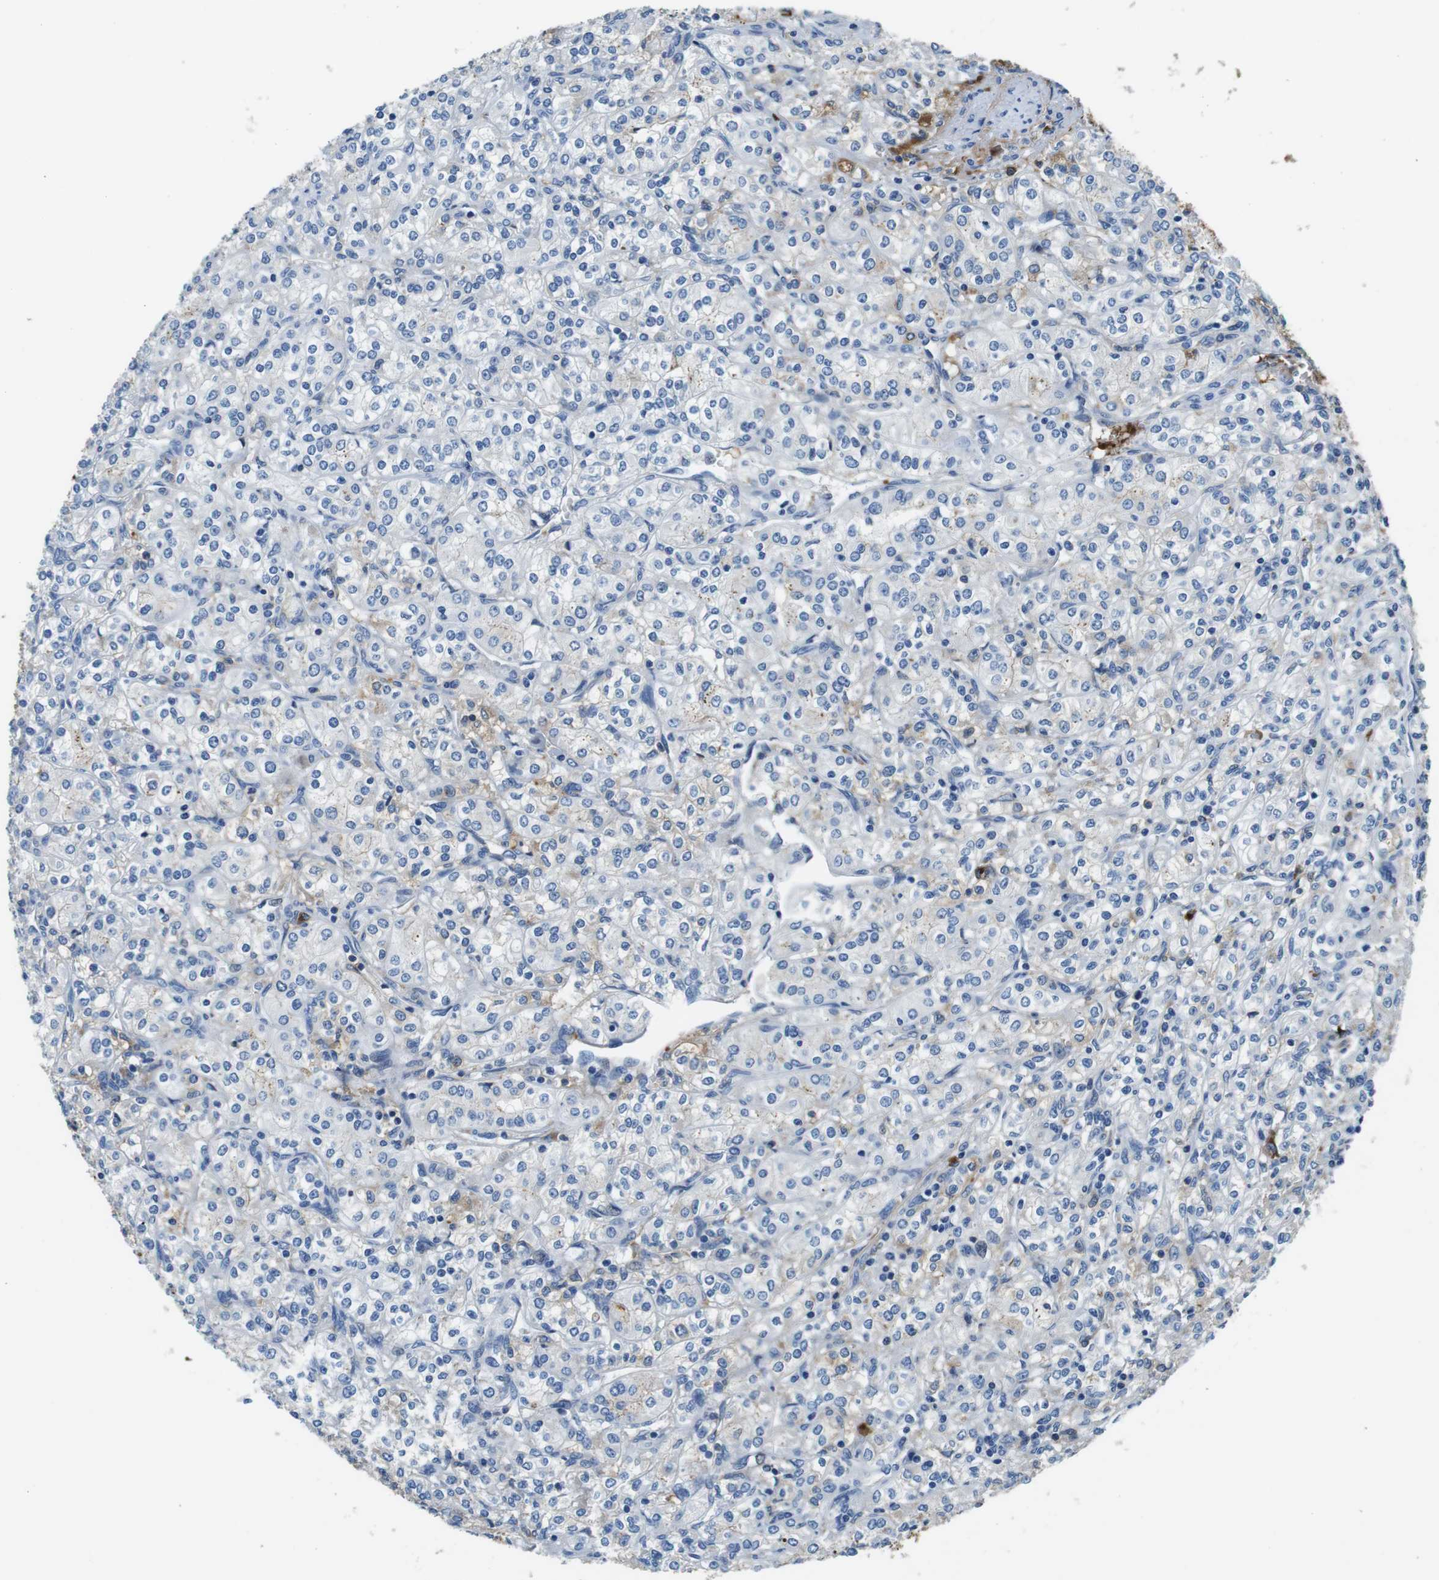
{"staining": {"intensity": "negative", "quantity": "none", "location": "none"}, "tissue": "renal cancer", "cell_type": "Tumor cells", "image_type": "cancer", "snomed": [{"axis": "morphology", "description": "Adenocarcinoma, NOS"}, {"axis": "topography", "description": "Kidney"}], "caption": "Immunohistochemistry (IHC) micrograph of human adenocarcinoma (renal) stained for a protein (brown), which shows no expression in tumor cells. (DAB (3,3'-diaminobenzidine) immunohistochemistry (IHC), high magnification).", "gene": "IGKC", "patient": {"sex": "male", "age": 77}}